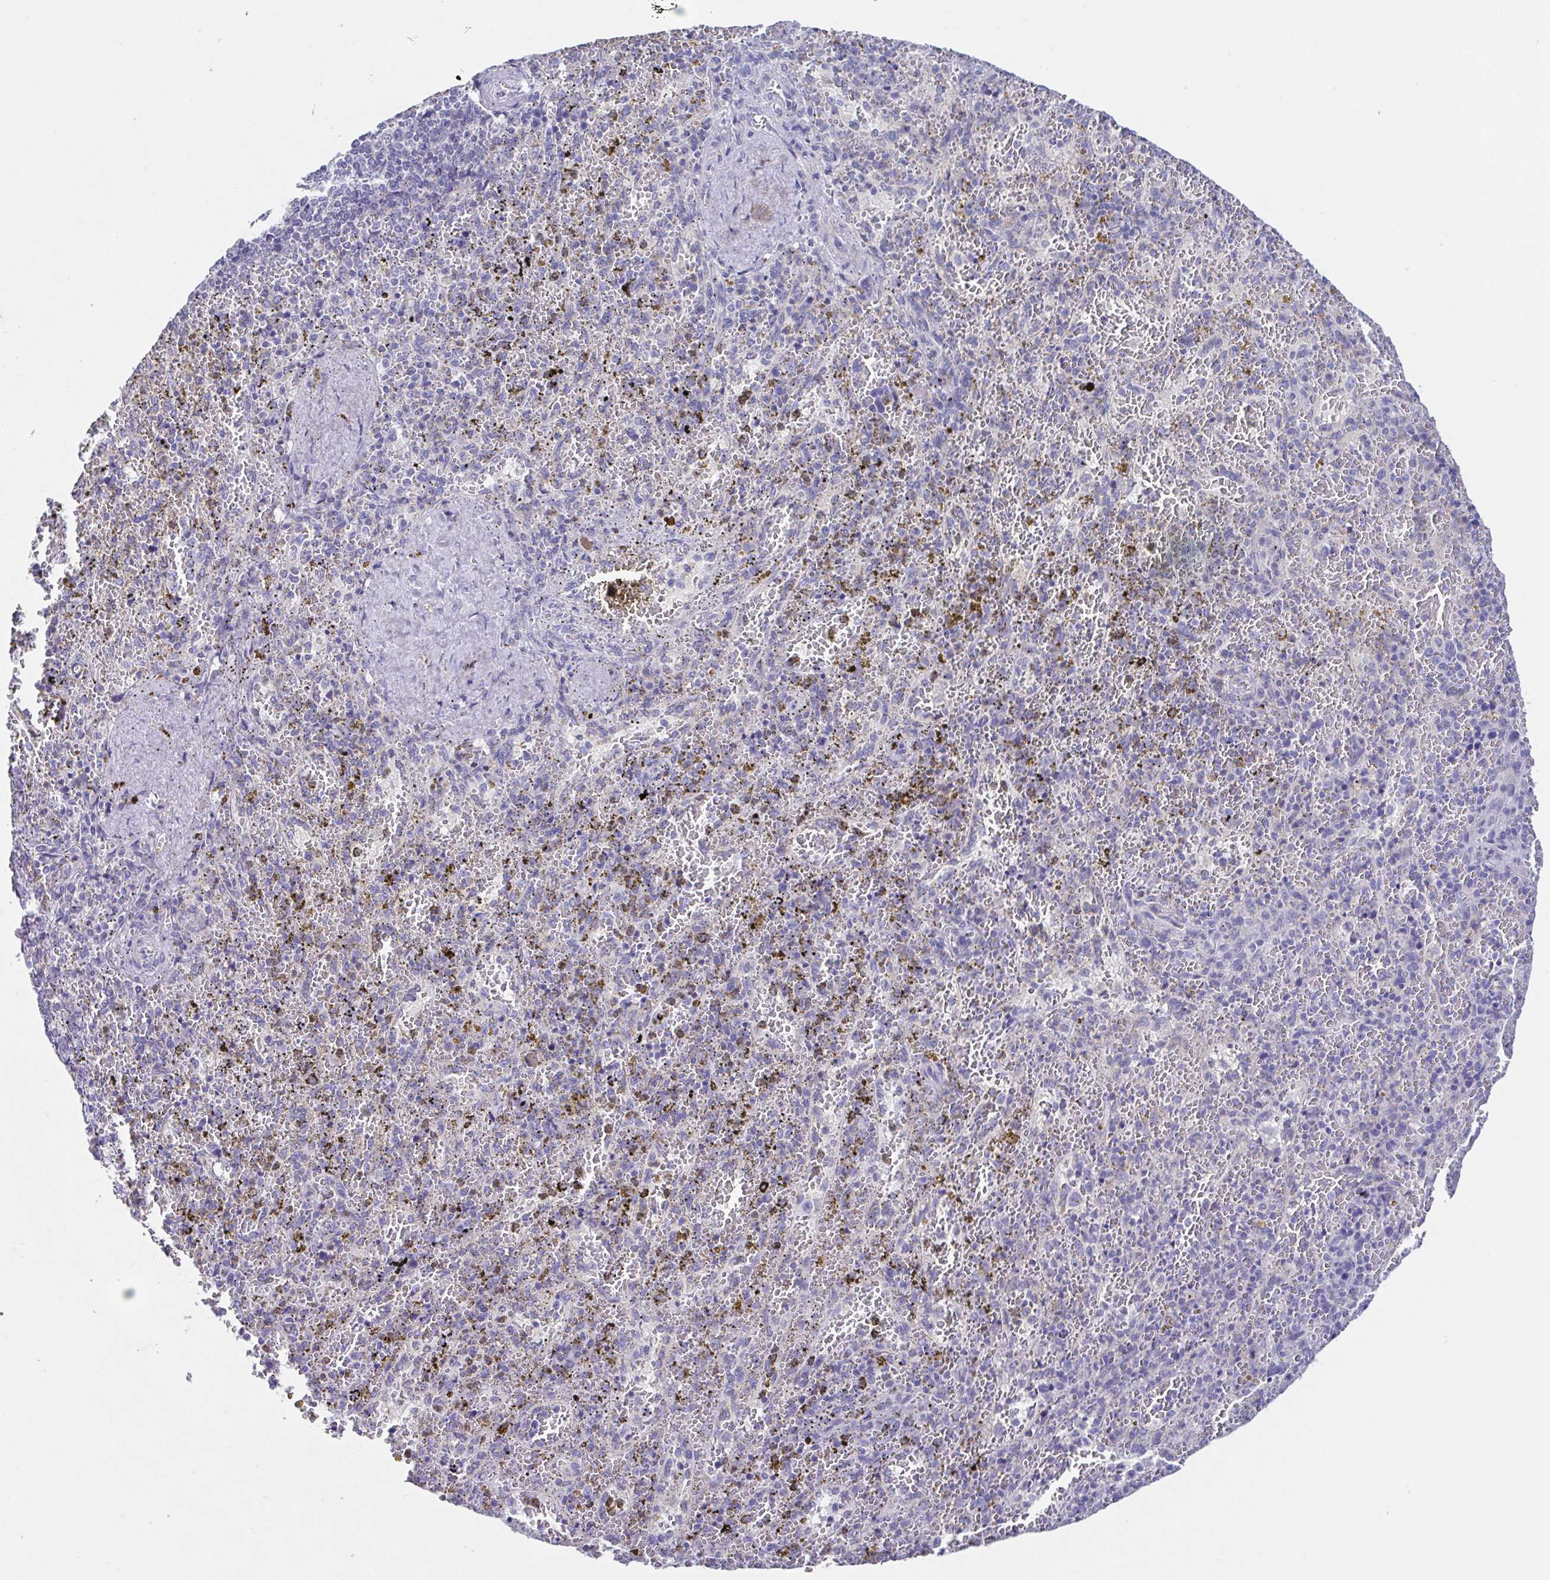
{"staining": {"intensity": "negative", "quantity": "none", "location": "none"}, "tissue": "spleen", "cell_type": "Cells in red pulp", "image_type": "normal", "snomed": [{"axis": "morphology", "description": "Normal tissue, NOS"}, {"axis": "topography", "description": "Spleen"}], "caption": "Spleen was stained to show a protein in brown. There is no significant expression in cells in red pulp. (Immunohistochemistry, brightfield microscopy, high magnification).", "gene": "RDH11", "patient": {"sex": "female", "age": 50}}